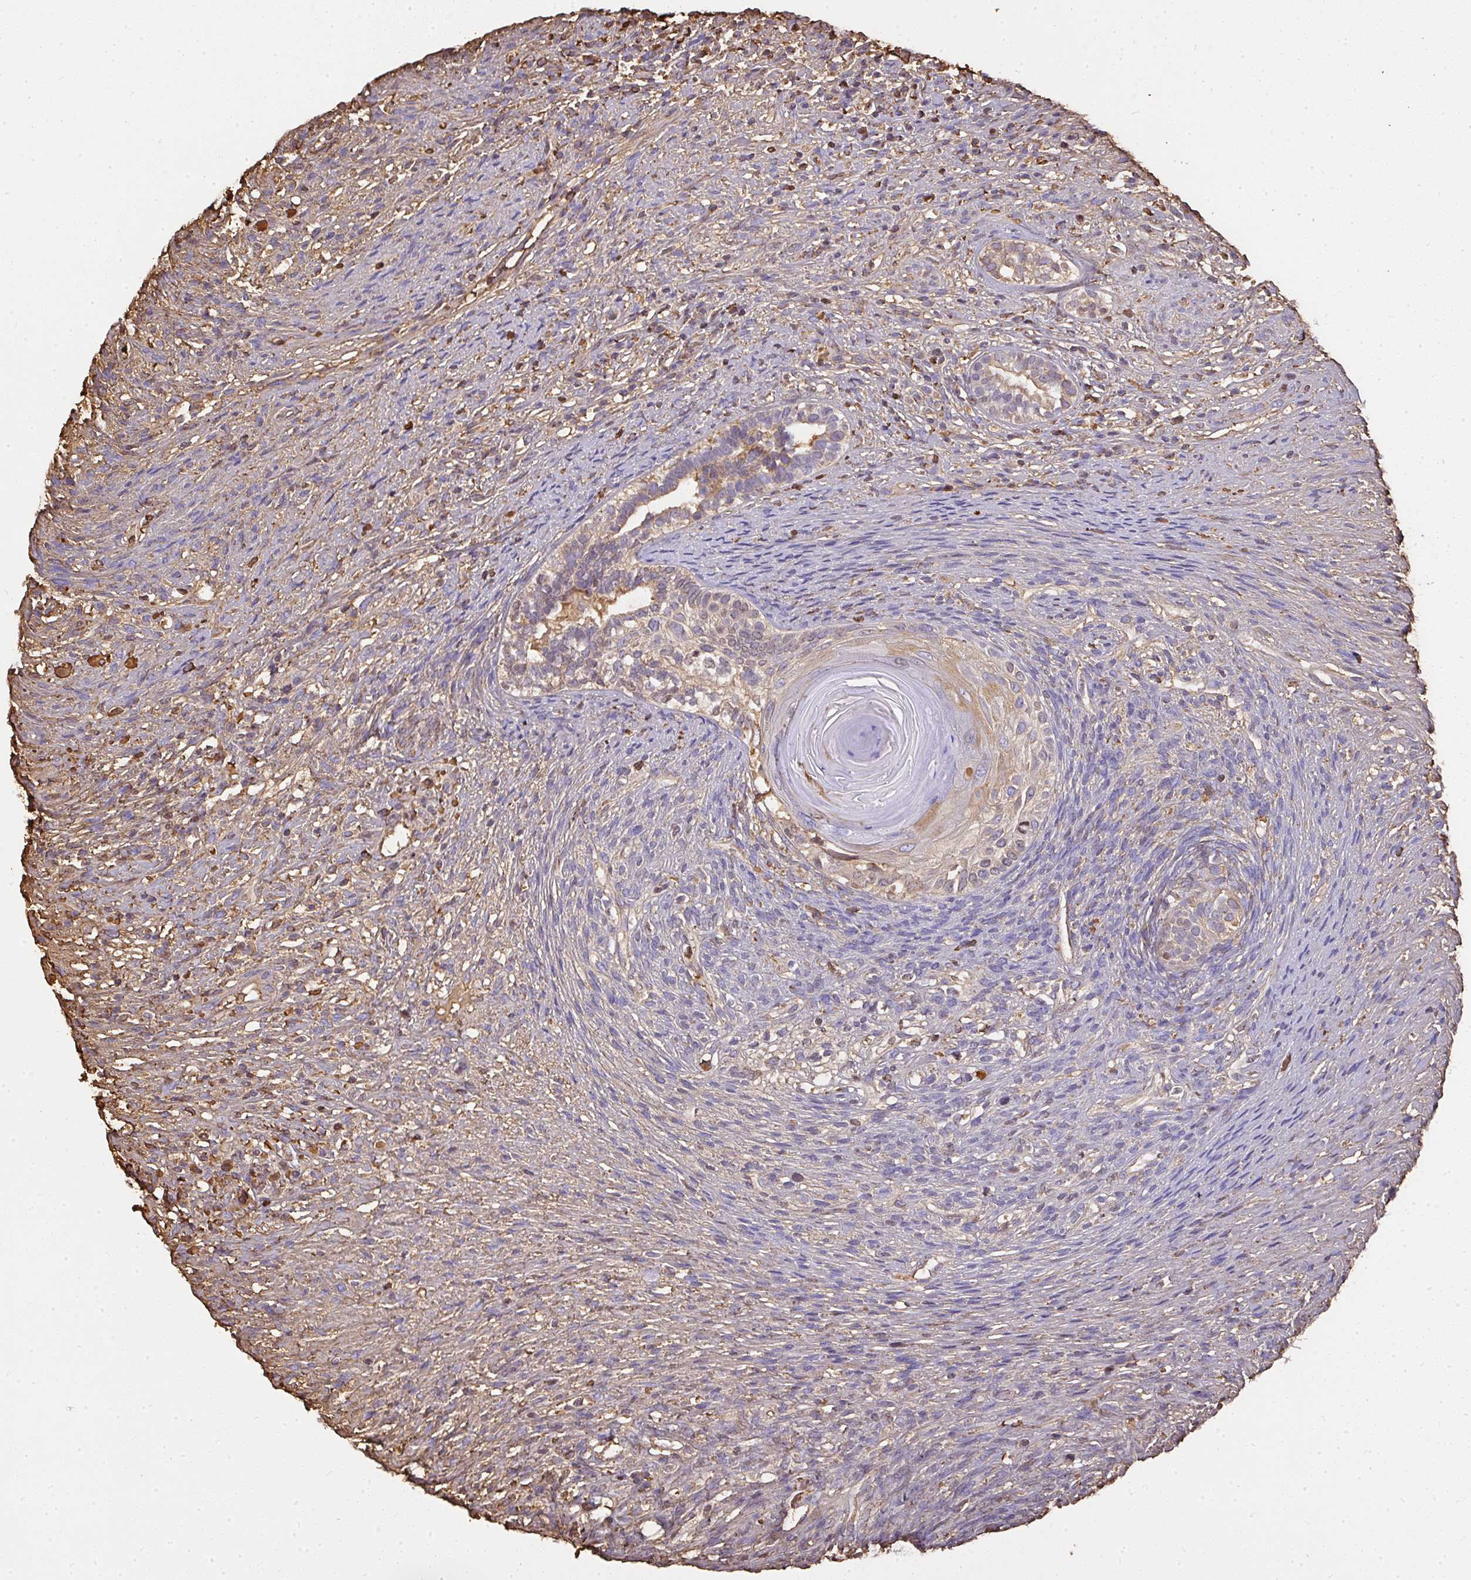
{"staining": {"intensity": "weak", "quantity": "<25%", "location": "cytoplasmic/membranous"}, "tissue": "testis cancer", "cell_type": "Tumor cells", "image_type": "cancer", "snomed": [{"axis": "morphology", "description": "Seminoma, NOS"}, {"axis": "morphology", "description": "Carcinoma, Embryonal, NOS"}, {"axis": "topography", "description": "Testis"}], "caption": "This is an immunohistochemistry micrograph of human testis cancer (seminoma). There is no positivity in tumor cells.", "gene": "SMYD5", "patient": {"sex": "male", "age": 41}}